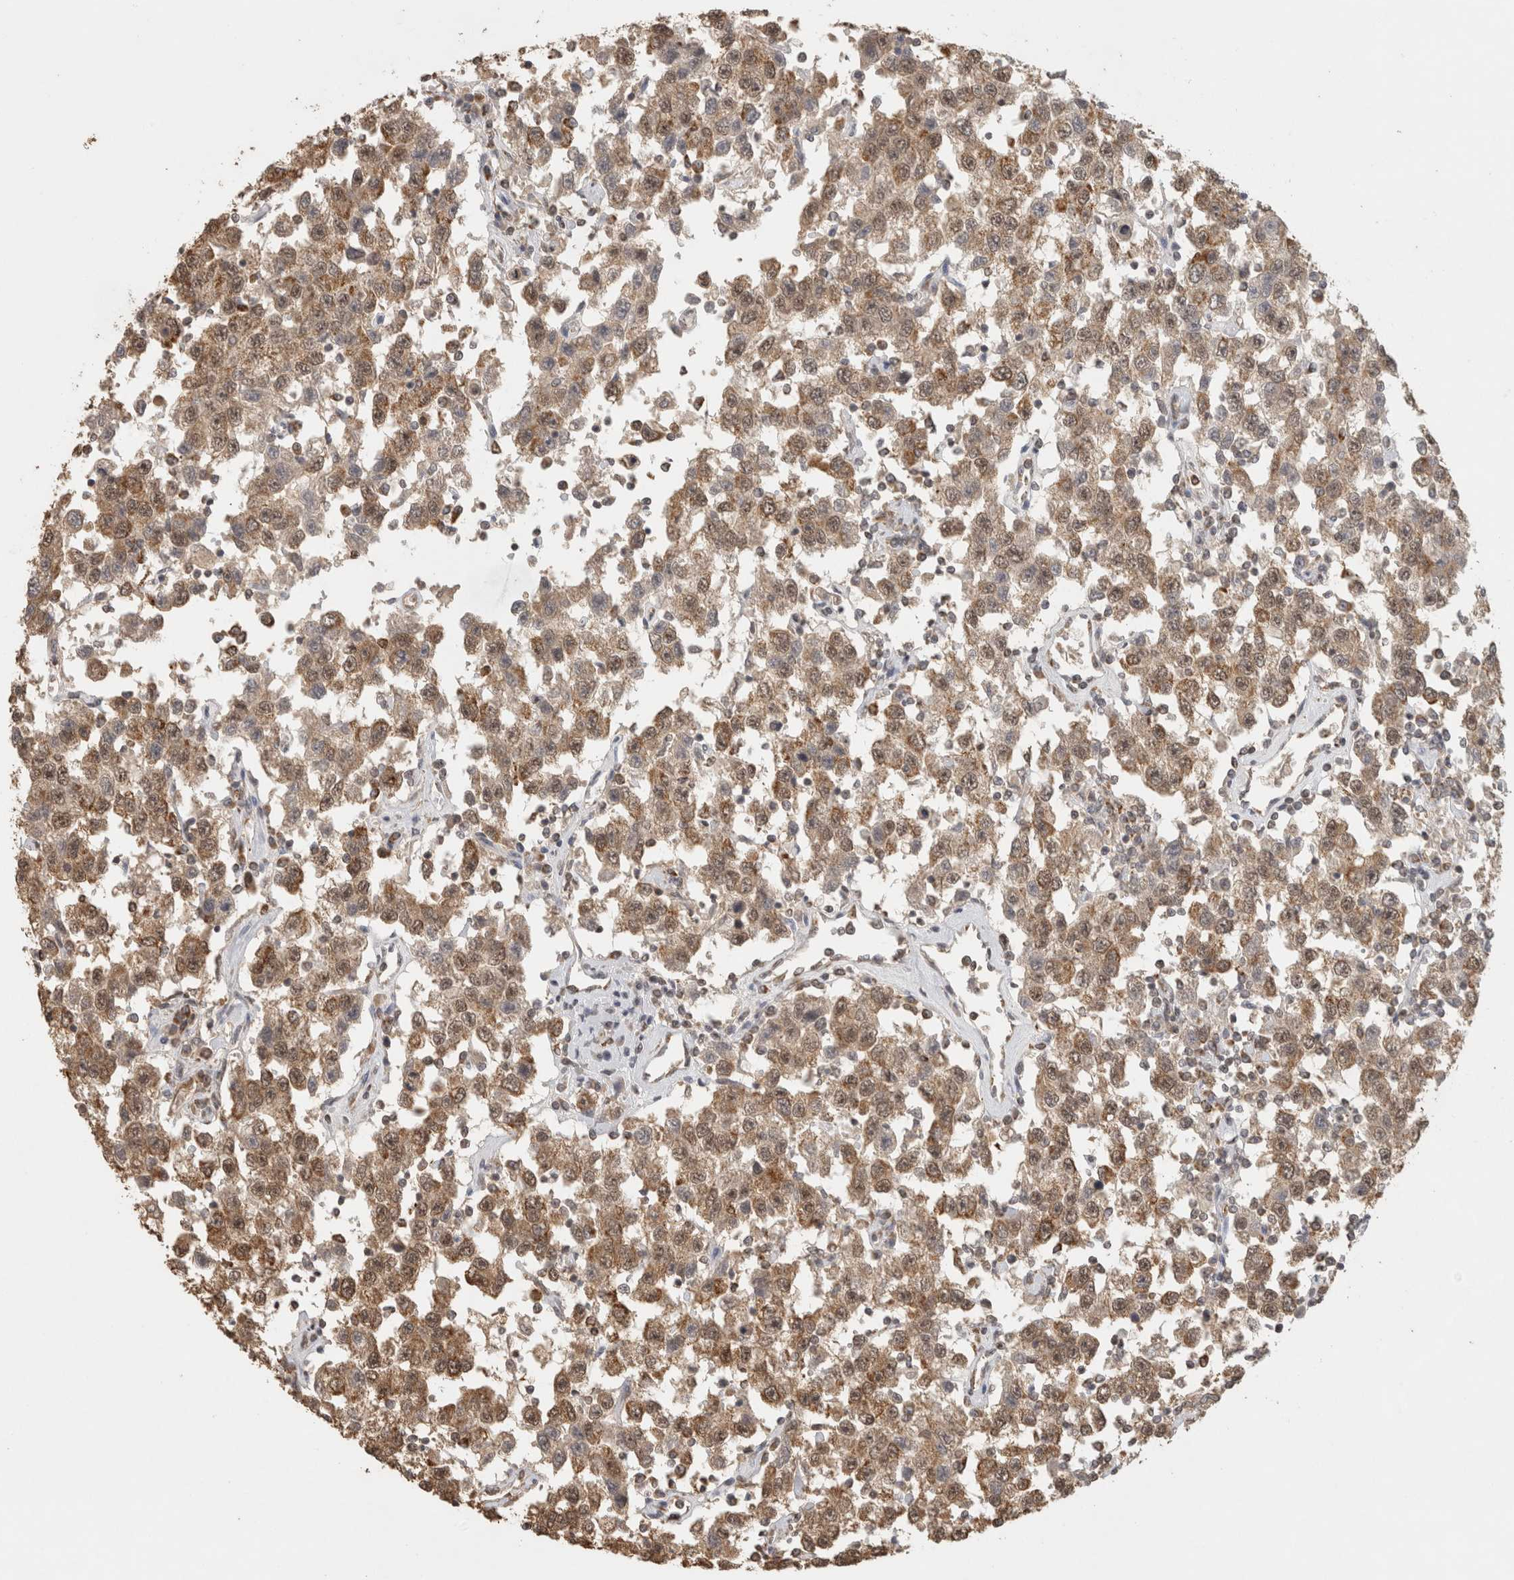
{"staining": {"intensity": "moderate", "quantity": ">75%", "location": "cytoplasmic/membranous,nuclear"}, "tissue": "testis cancer", "cell_type": "Tumor cells", "image_type": "cancer", "snomed": [{"axis": "morphology", "description": "Seminoma, NOS"}, {"axis": "topography", "description": "Testis"}], "caption": "This is a micrograph of IHC staining of testis cancer, which shows moderate staining in the cytoplasmic/membranous and nuclear of tumor cells.", "gene": "BNIP3L", "patient": {"sex": "male", "age": 41}}